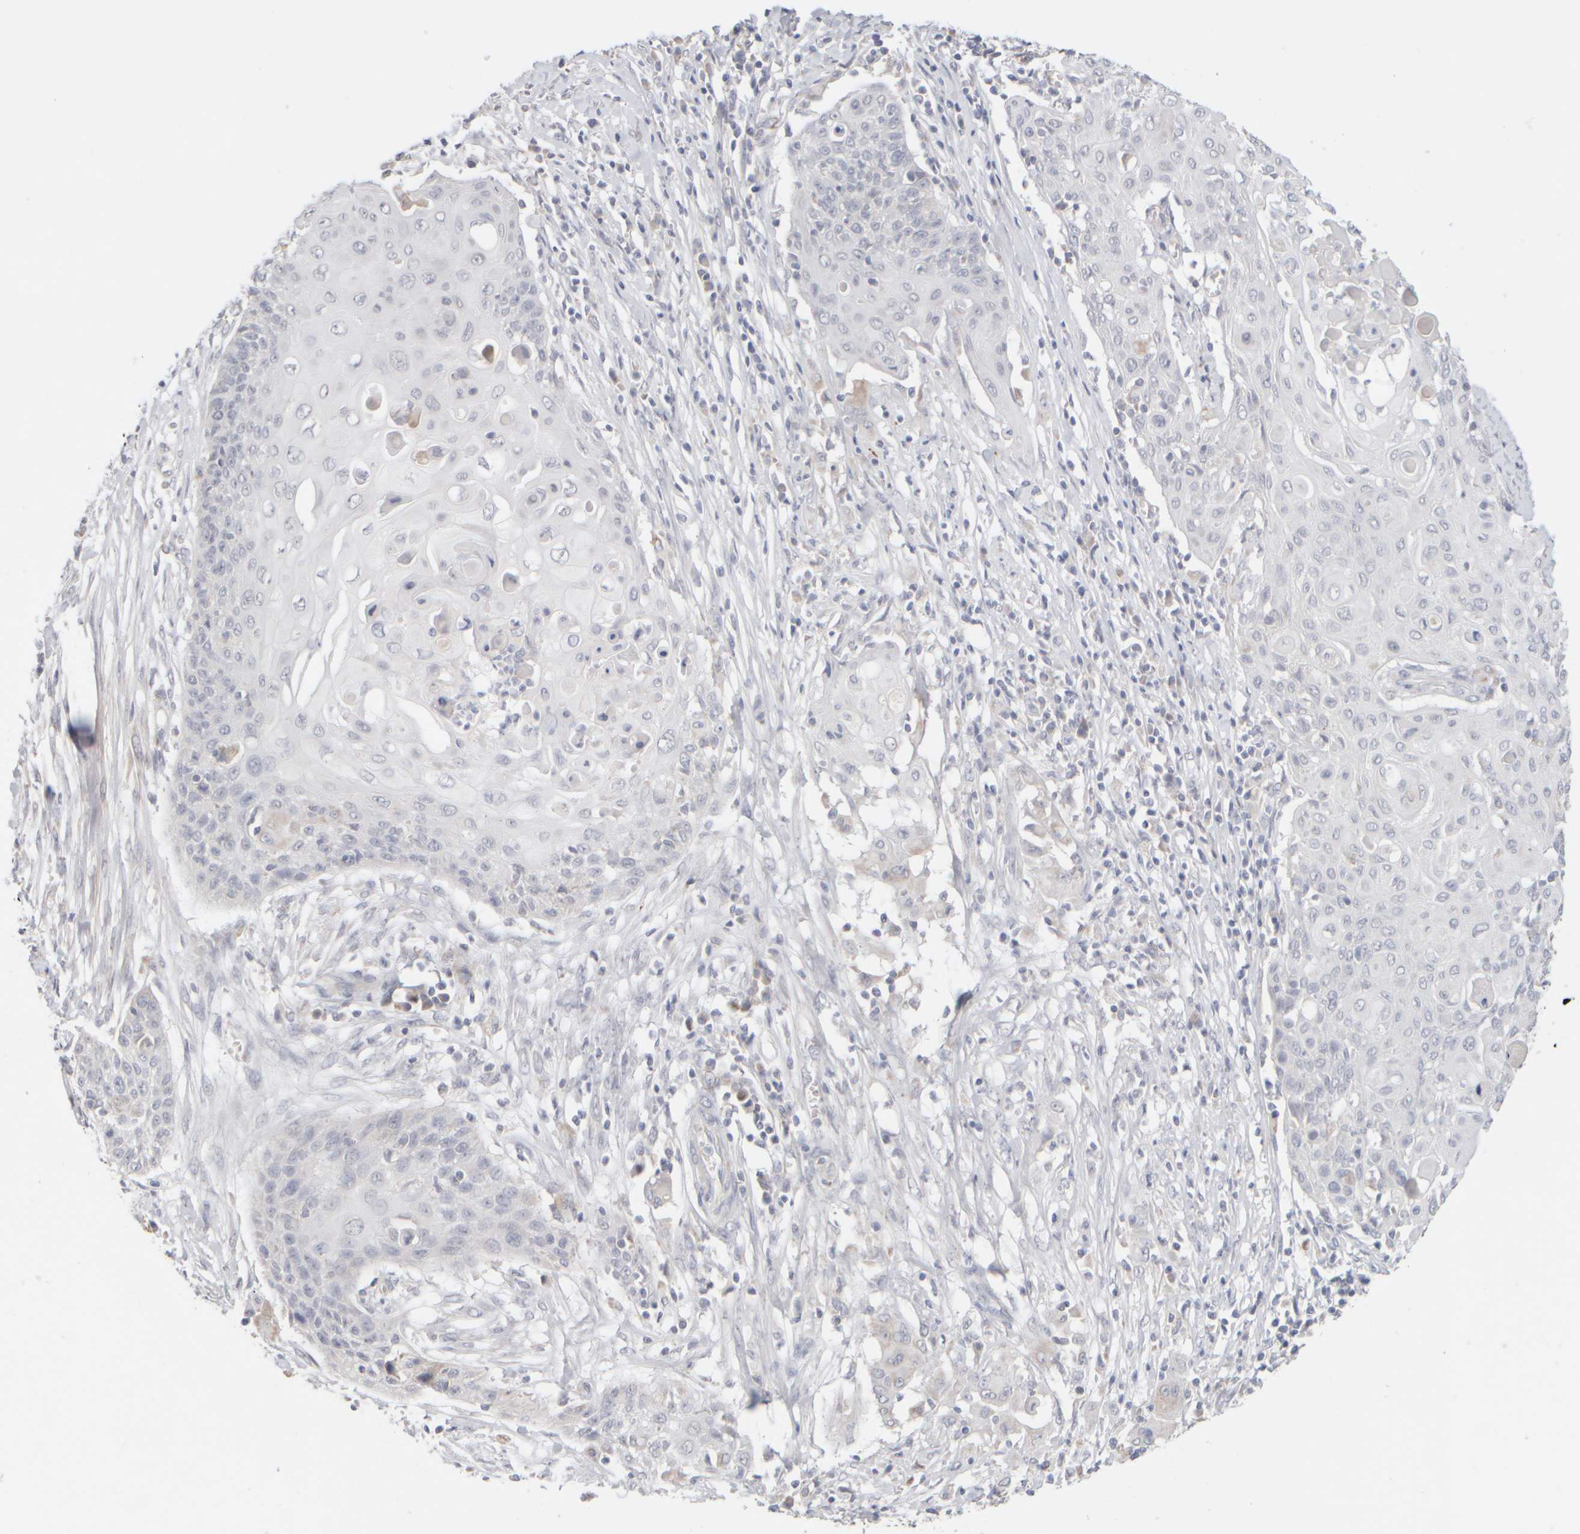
{"staining": {"intensity": "negative", "quantity": "none", "location": "none"}, "tissue": "cervical cancer", "cell_type": "Tumor cells", "image_type": "cancer", "snomed": [{"axis": "morphology", "description": "Squamous cell carcinoma, NOS"}, {"axis": "topography", "description": "Cervix"}], "caption": "A high-resolution image shows immunohistochemistry (IHC) staining of cervical cancer, which displays no significant expression in tumor cells.", "gene": "ZNF112", "patient": {"sex": "female", "age": 39}}